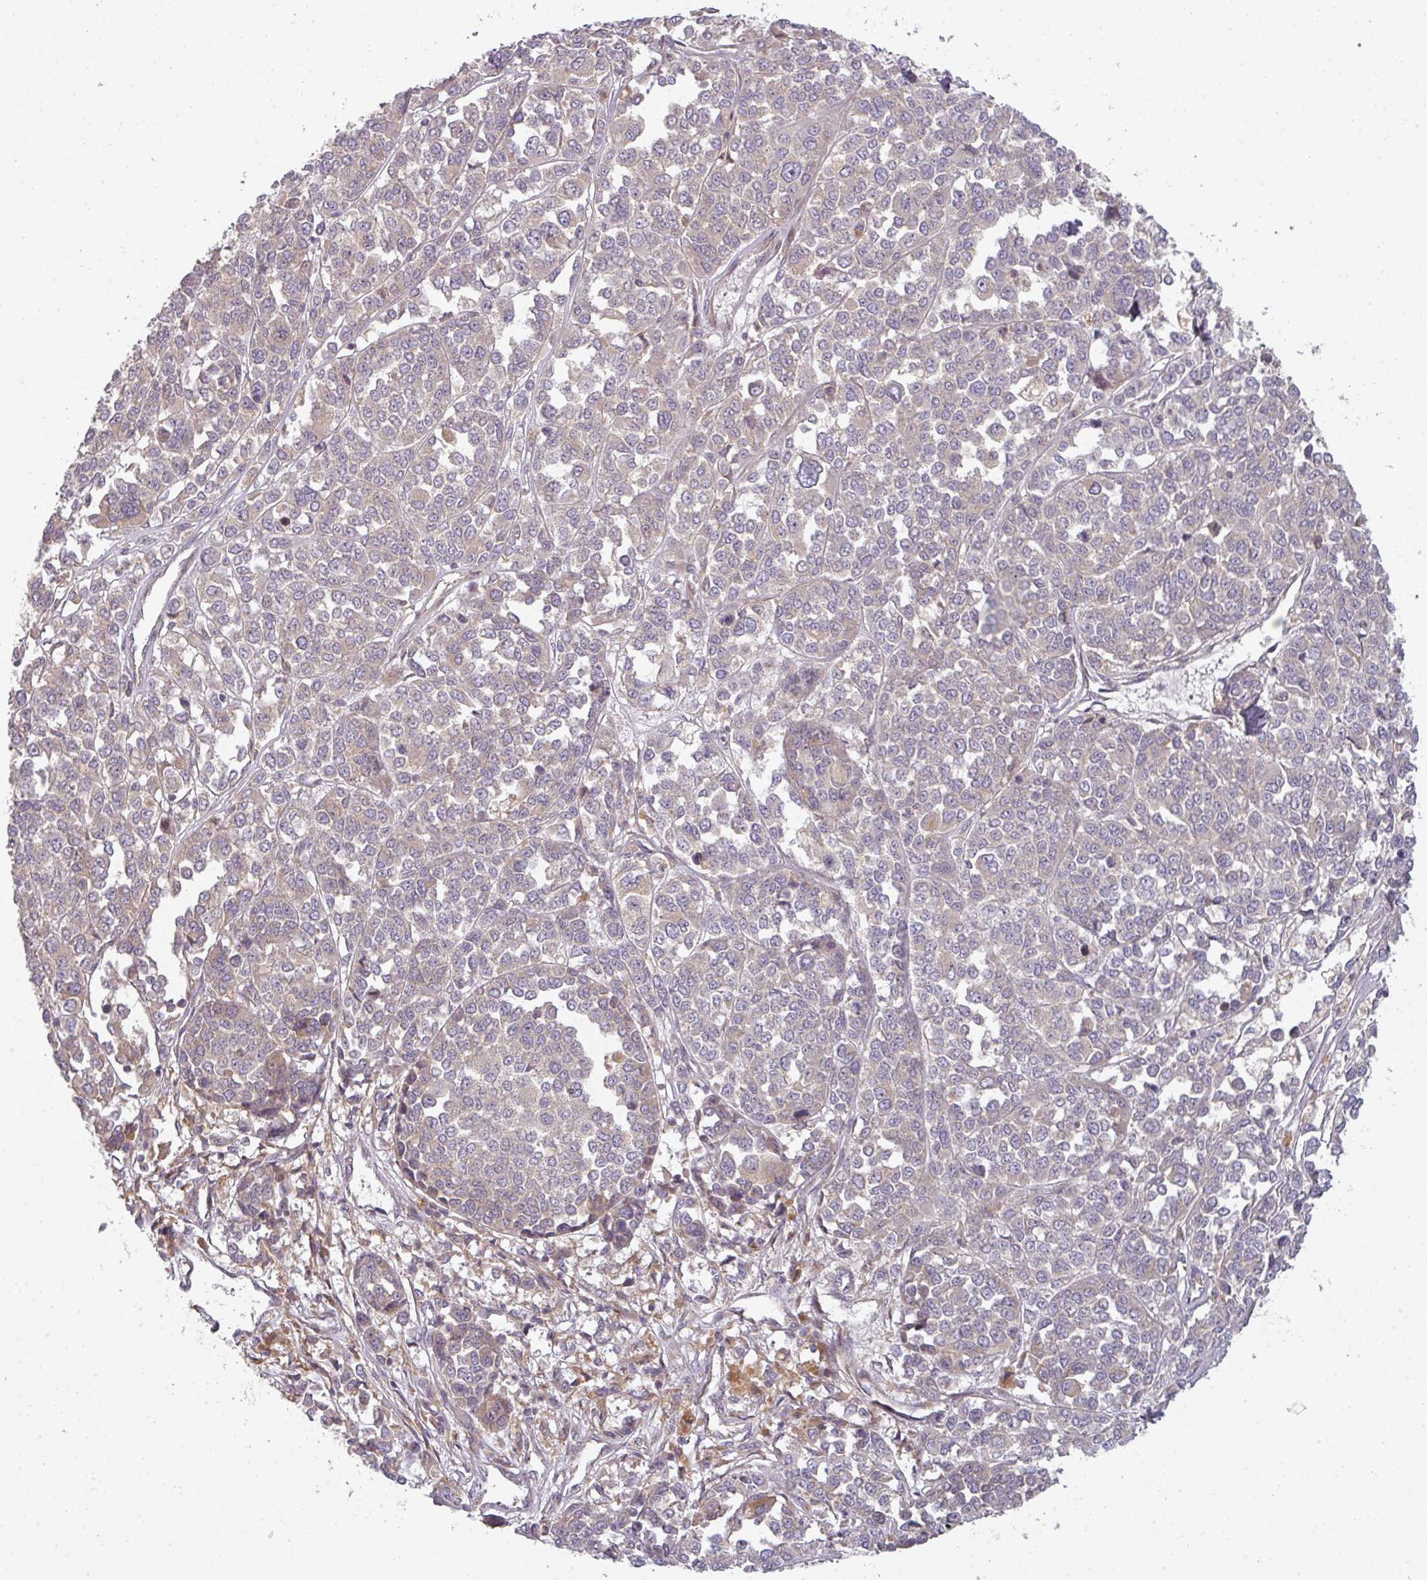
{"staining": {"intensity": "weak", "quantity": "<25%", "location": "cytoplasmic/membranous"}, "tissue": "melanoma", "cell_type": "Tumor cells", "image_type": "cancer", "snomed": [{"axis": "morphology", "description": "Malignant melanoma, Metastatic site"}, {"axis": "topography", "description": "Lymph node"}], "caption": "Human melanoma stained for a protein using immunohistochemistry (IHC) shows no expression in tumor cells.", "gene": "CNOT1", "patient": {"sex": "male", "age": 44}}